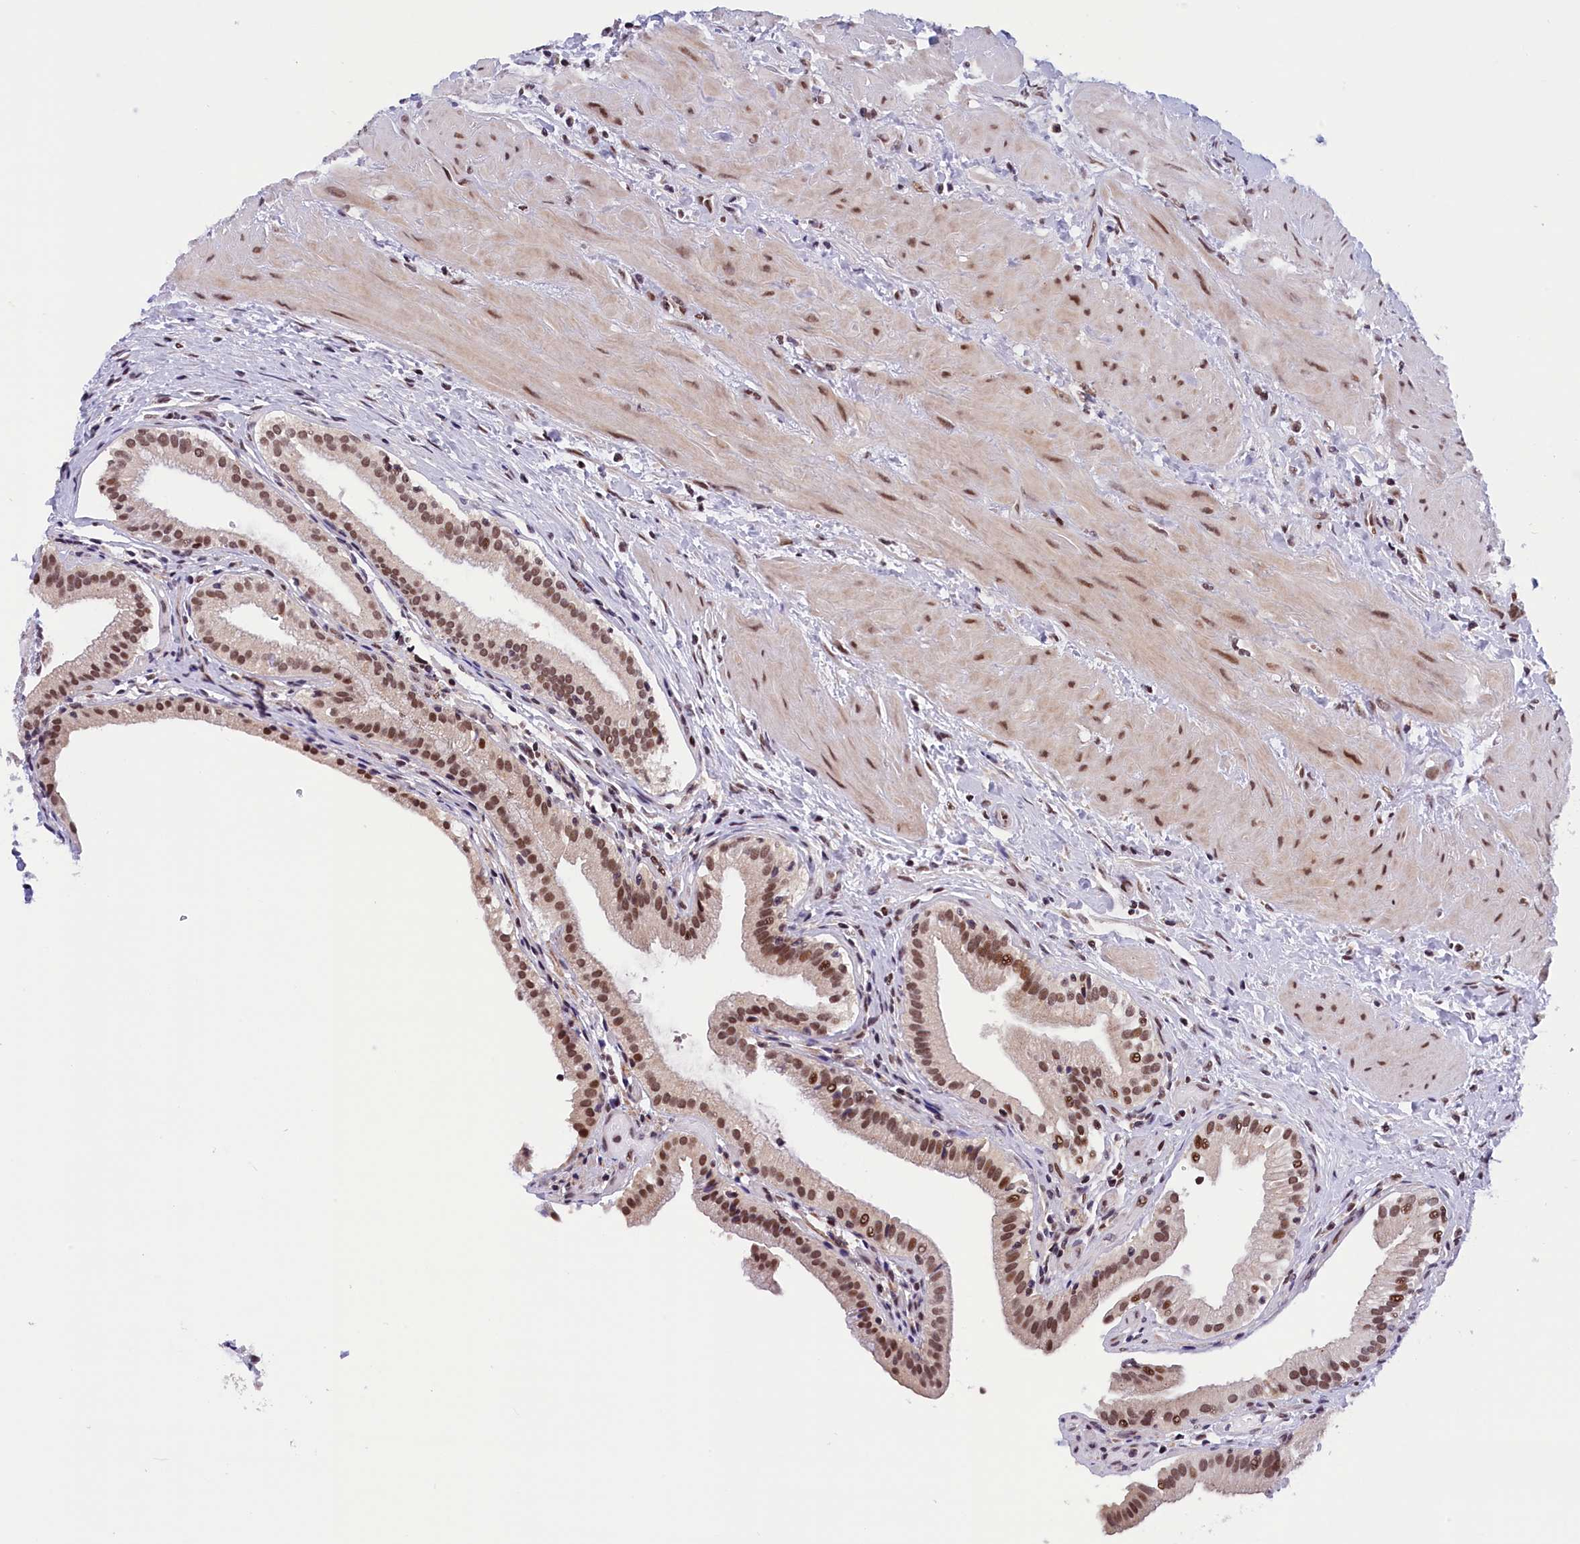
{"staining": {"intensity": "moderate", "quantity": ">75%", "location": "nuclear"}, "tissue": "gallbladder", "cell_type": "Glandular cells", "image_type": "normal", "snomed": [{"axis": "morphology", "description": "Normal tissue, NOS"}, {"axis": "topography", "description": "Gallbladder"}], "caption": "Gallbladder stained with DAB immunohistochemistry (IHC) shows medium levels of moderate nuclear expression in about >75% of glandular cells. Using DAB (brown) and hematoxylin (blue) stains, captured at high magnification using brightfield microscopy.", "gene": "CDYL2", "patient": {"sex": "male", "age": 24}}